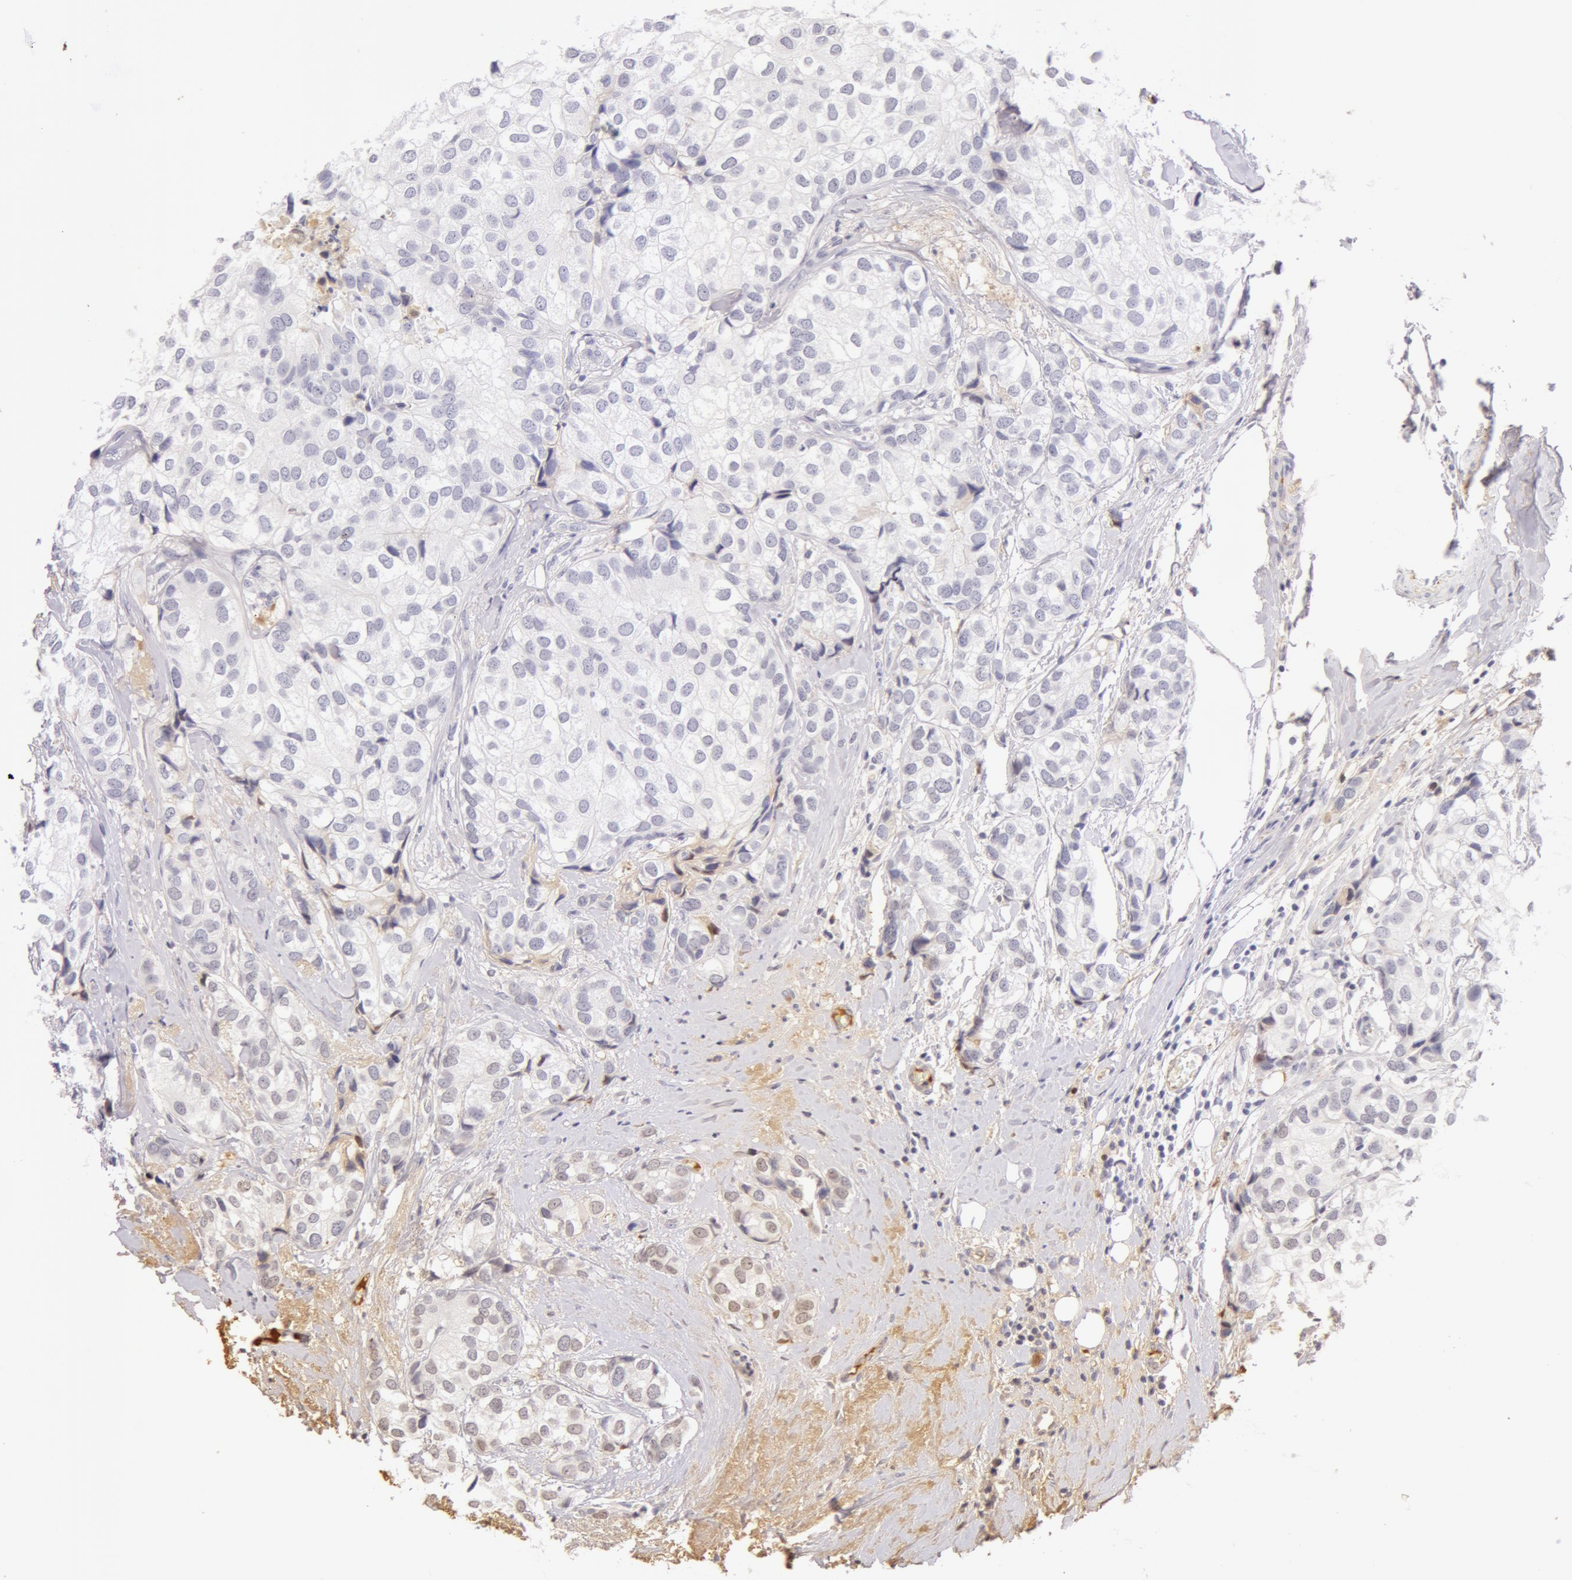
{"staining": {"intensity": "negative", "quantity": "none", "location": "none"}, "tissue": "breast cancer", "cell_type": "Tumor cells", "image_type": "cancer", "snomed": [{"axis": "morphology", "description": "Duct carcinoma"}, {"axis": "topography", "description": "Breast"}], "caption": "IHC photomicrograph of neoplastic tissue: human breast cancer stained with DAB exhibits no significant protein positivity in tumor cells.", "gene": "AHSG", "patient": {"sex": "female", "age": 68}}